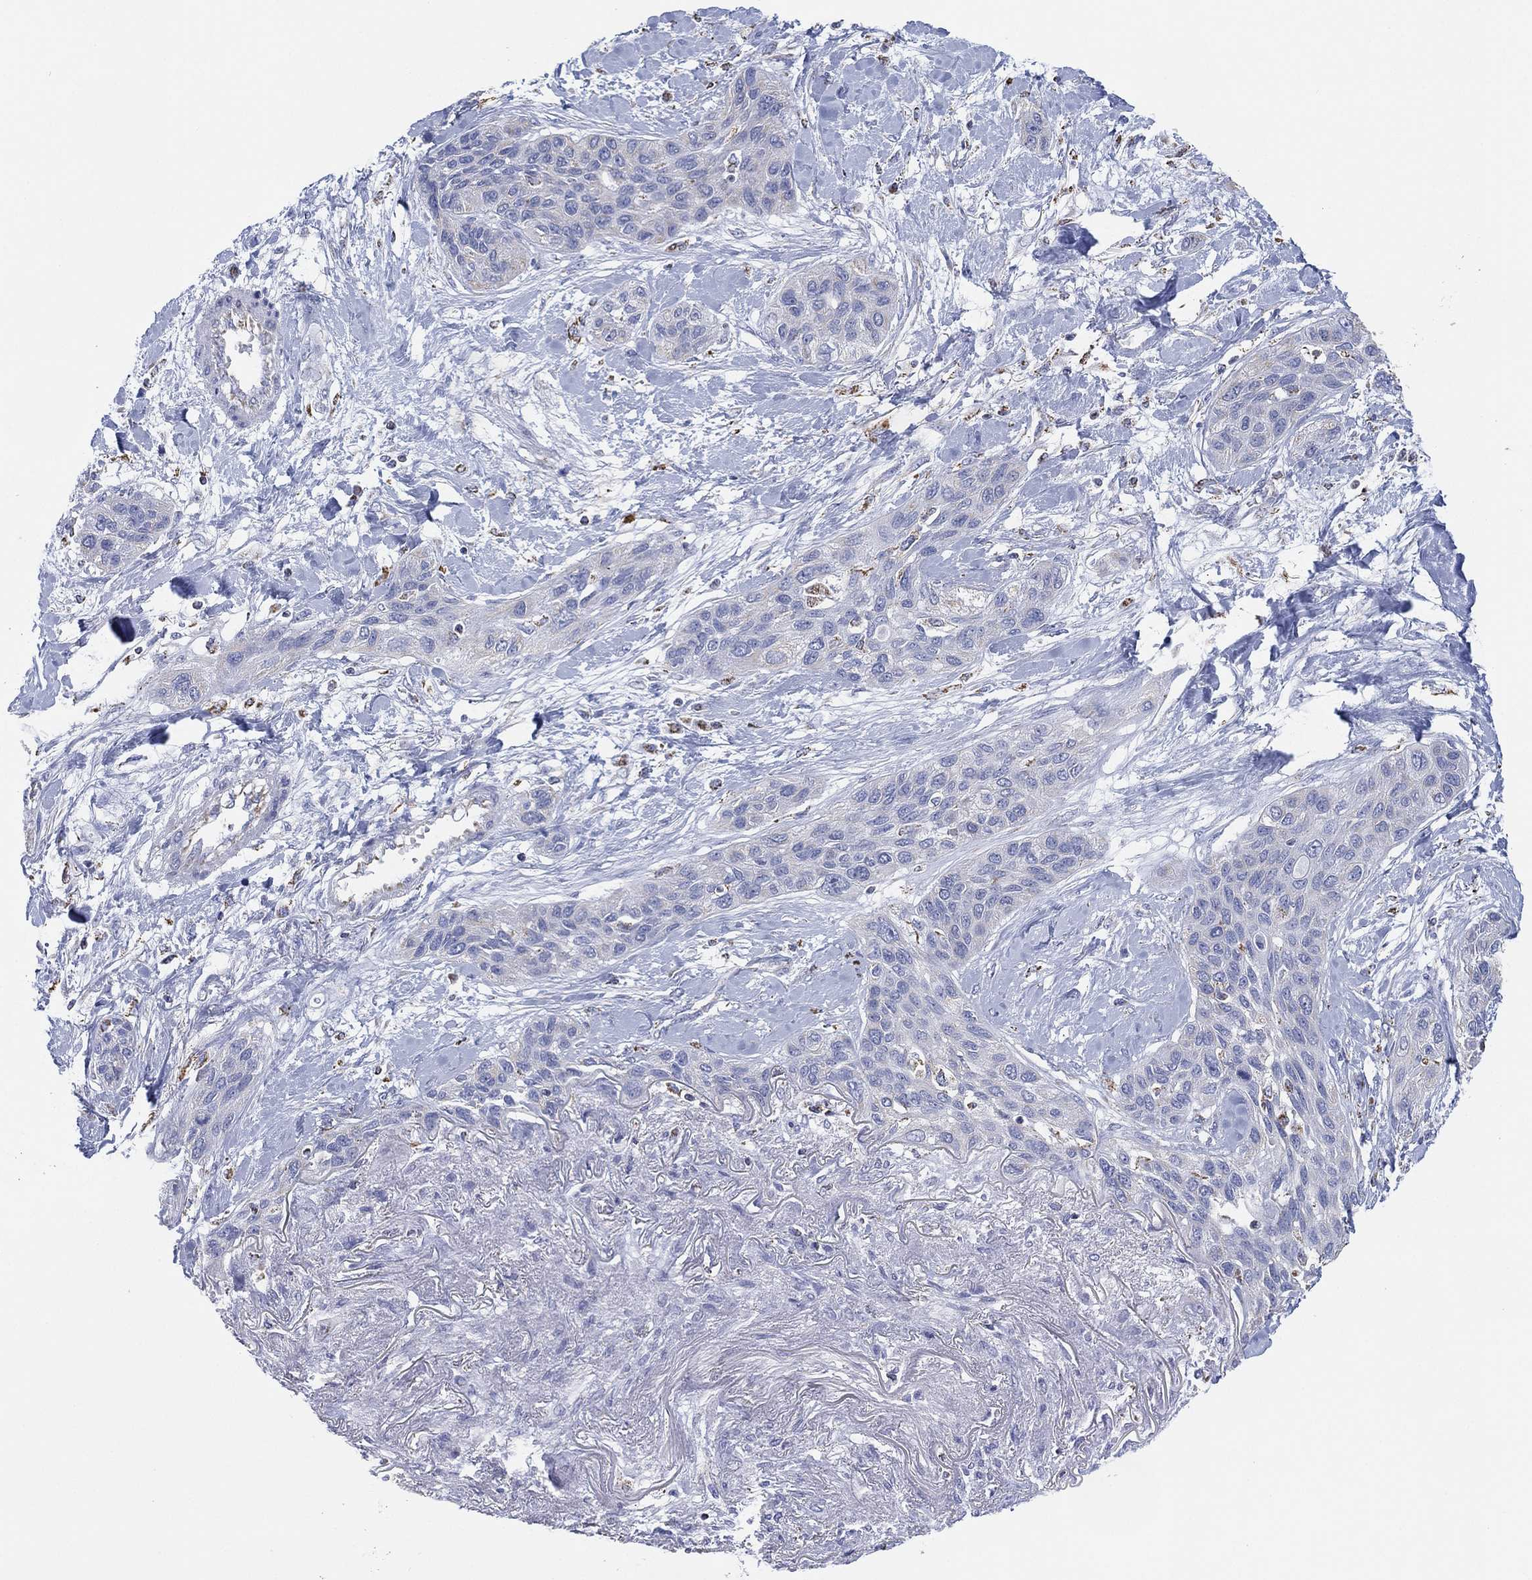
{"staining": {"intensity": "negative", "quantity": "none", "location": "none"}, "tissue": "lung cancer", "cell_type": "Tumor cells", "image_type": "cancer", "snomed": [{"axis": "morphology", "description": "Squamous cell carcinoma, NOS"}, {"axis": "topography", "description": "Lung"}], "caption": "A micrograph of human lung cancer (squamous cell carcinoma) is negative for staining in tumor cells.", "gene": "CFTR", "patient": {"sex": "female", "age": 70}}